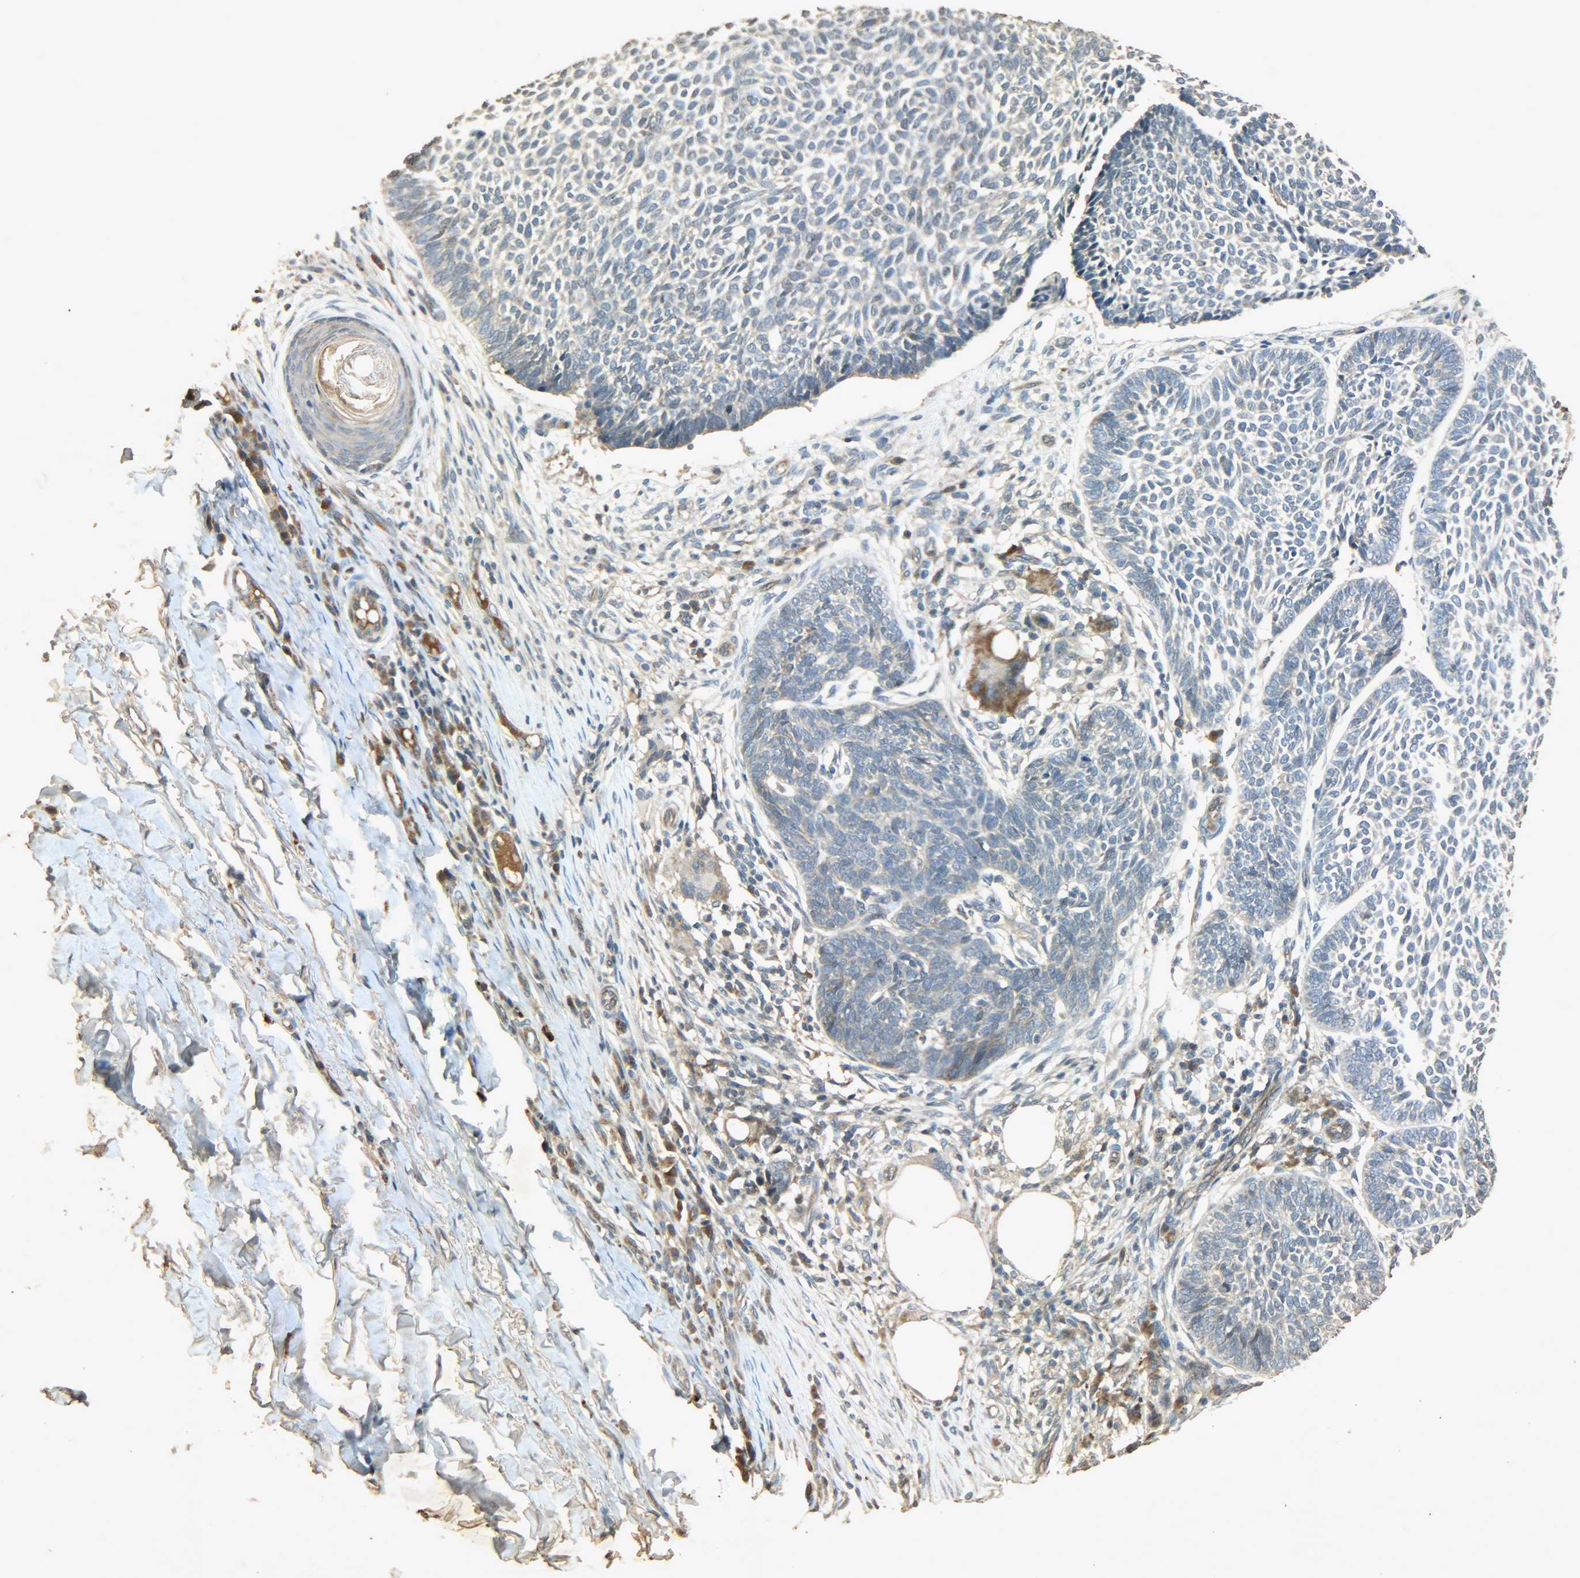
{"staining": {"intensity": "weak", "quantity": "<25%", "location": "cytoplasmic/membranous"}, "tissue": "skin cancer", "cell_type": "Tumor cells", "image_type": "cancer", "snomed": [{"axis": "morphology", "description": "Normal tissue, NOS"}, {"axis": "morphology", "description": "Basal cell carcinoma"}, {"axis": "topography", "description": "Skin"}], "caption": "Skin basal cell carcinoma was stained to show a protein in brown. There is no significant expression in tumor cells.", "gene": "ATP2B1", "patient": {"sex": "male", "age": 87}}